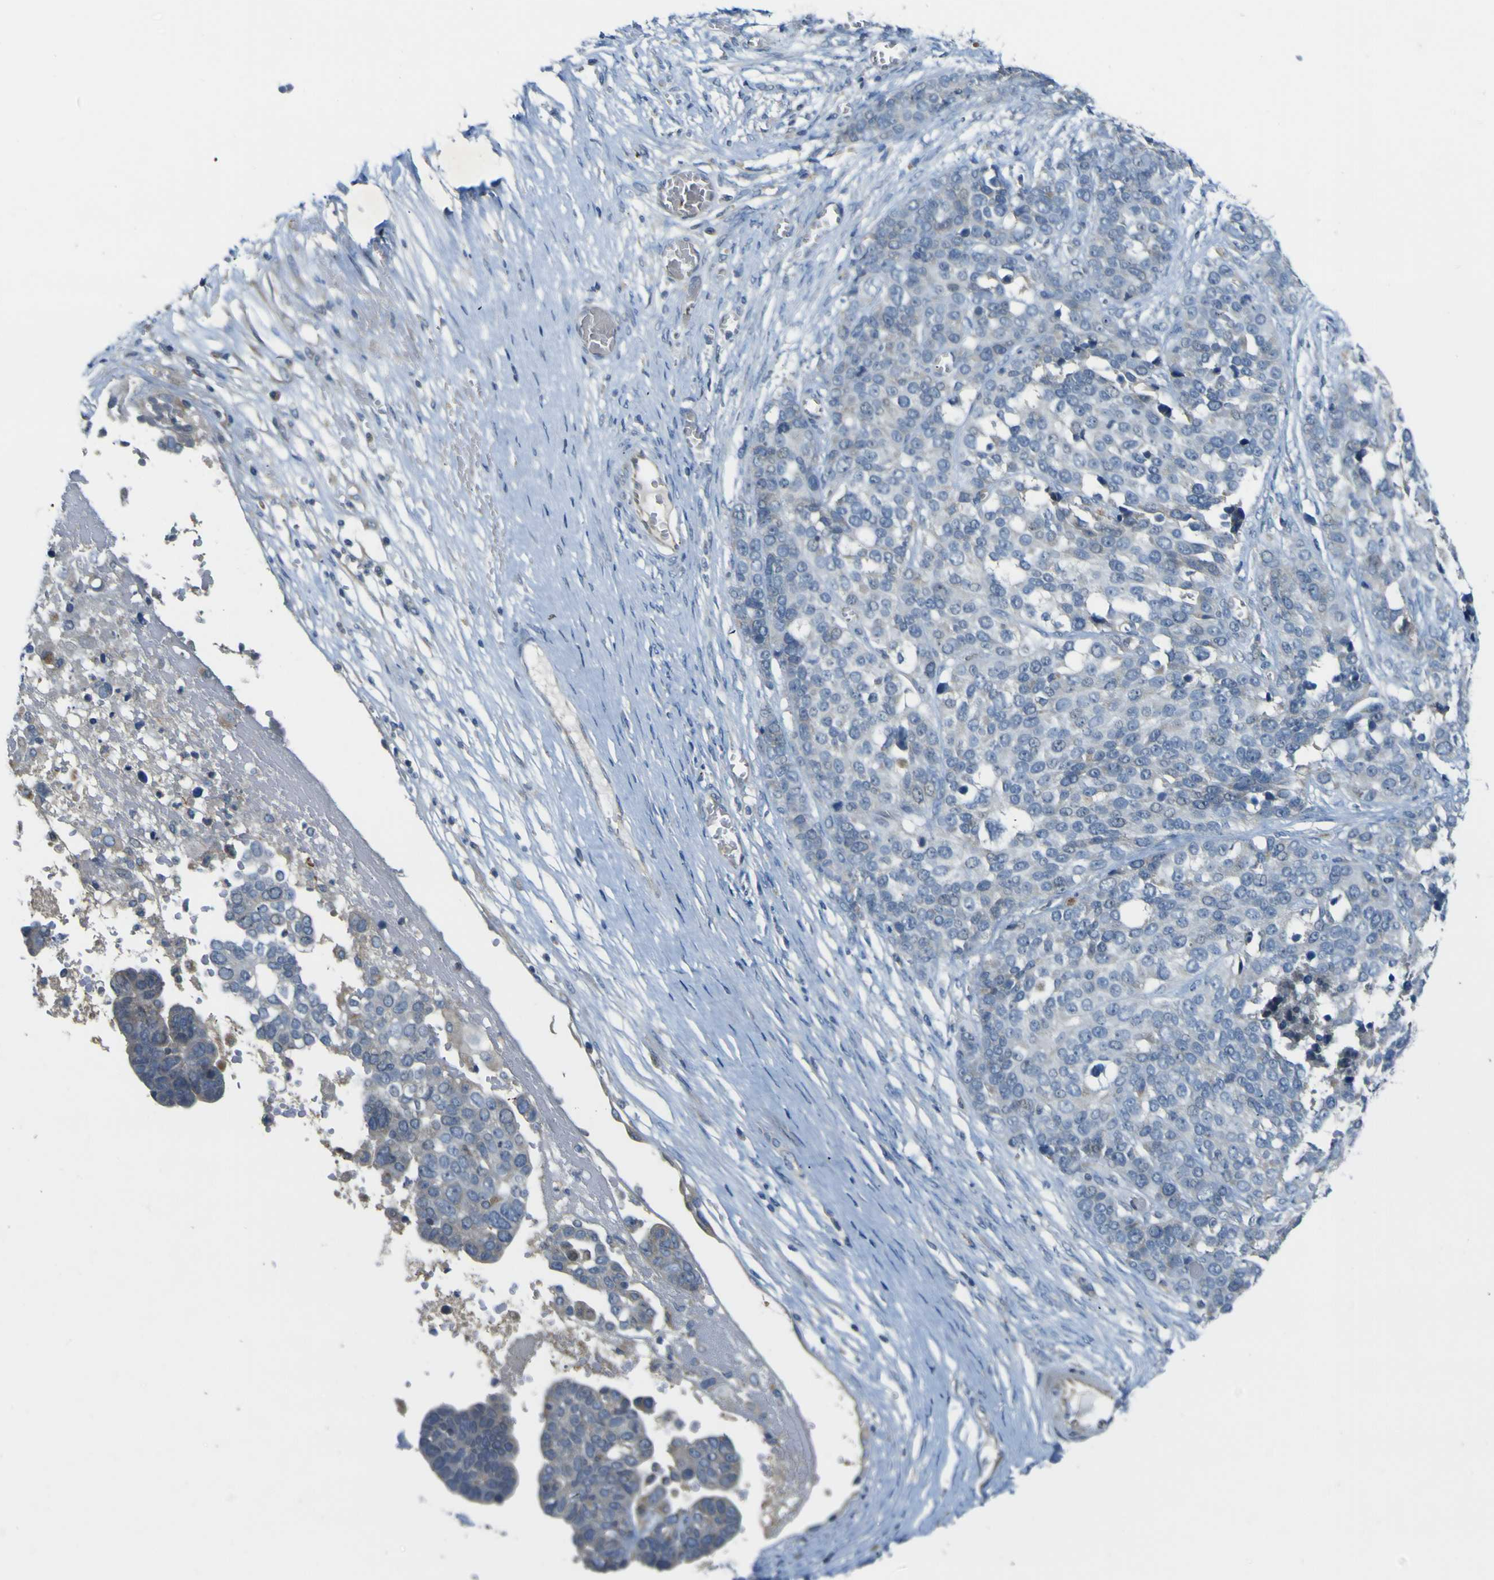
{"staining": {"intensity": "negative", "quantity": "none", "location": "none"}, "tissue": "ovarian cancer", "cell_type": "Tumor cells", "image_type": "cancer", "snomed": [{"axis": "morphology", "description": "Cystadenocarcinoma, serous, NOS"}, {"axis": "topography", "description": "Ovary"}], "caption": "IHC of ovarian serous cystadenocarcinoma exhibits no expression in tumor cells.", "gene": "LDLR", "patient": {"sex": "female", "age": 44}}